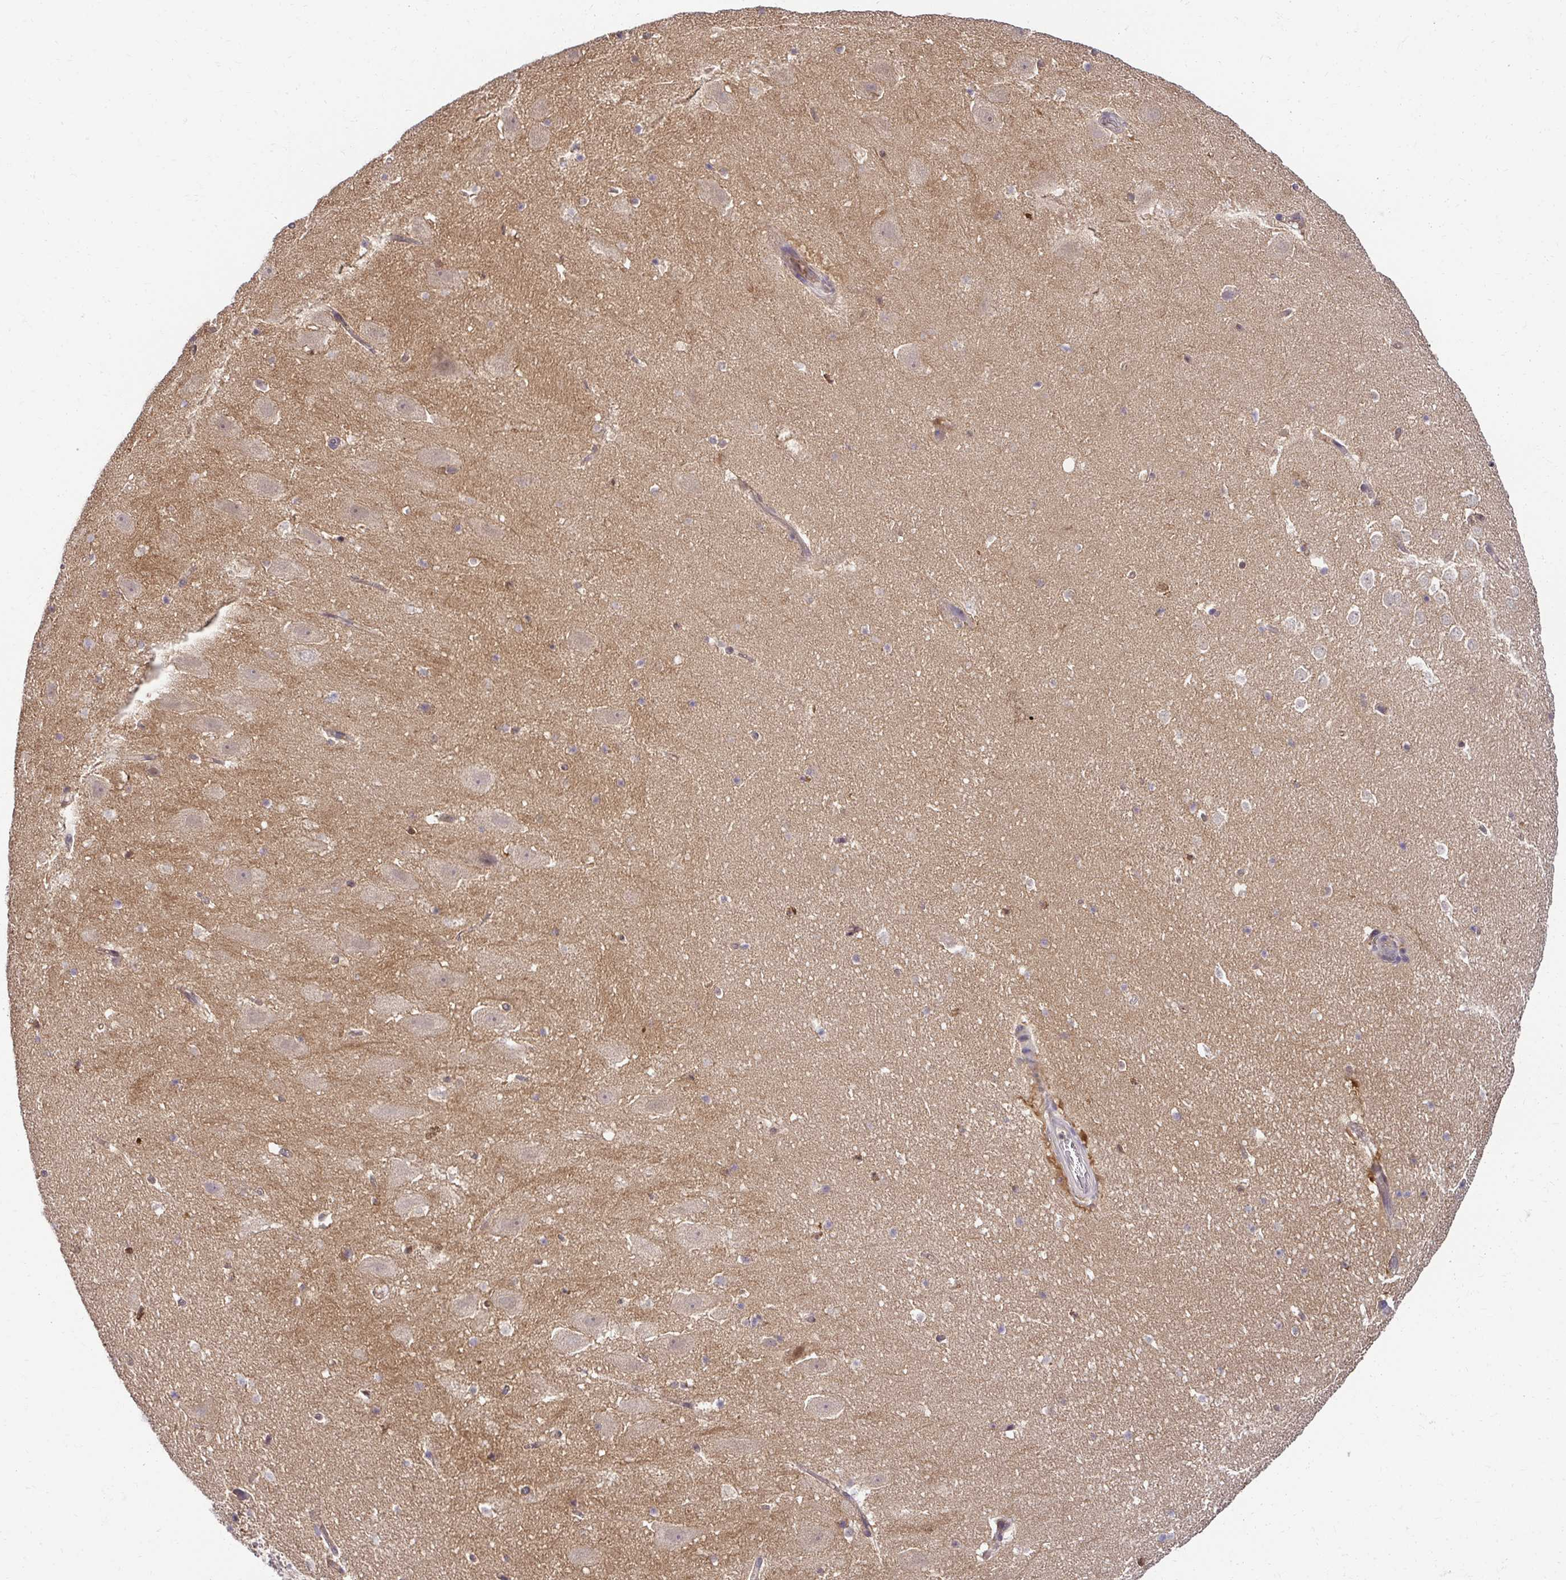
{"staining": {"intensity": "negative", "quantity": "none", "location": "none"}, "tissue": "hippocampus", "cell_type": "Glial cells", "image_type": "normal", "snomed": [{"axis": "morphology", "description": "Normal tissue, NOS"}, {"axis": "topography", "description": "Hippocampus"}], "caption": "Image shows no protein expression in glial cells of unremarkable hippocampus.", "gene": "PSMA4", "patient": {"sex": "female", "age": 42}}